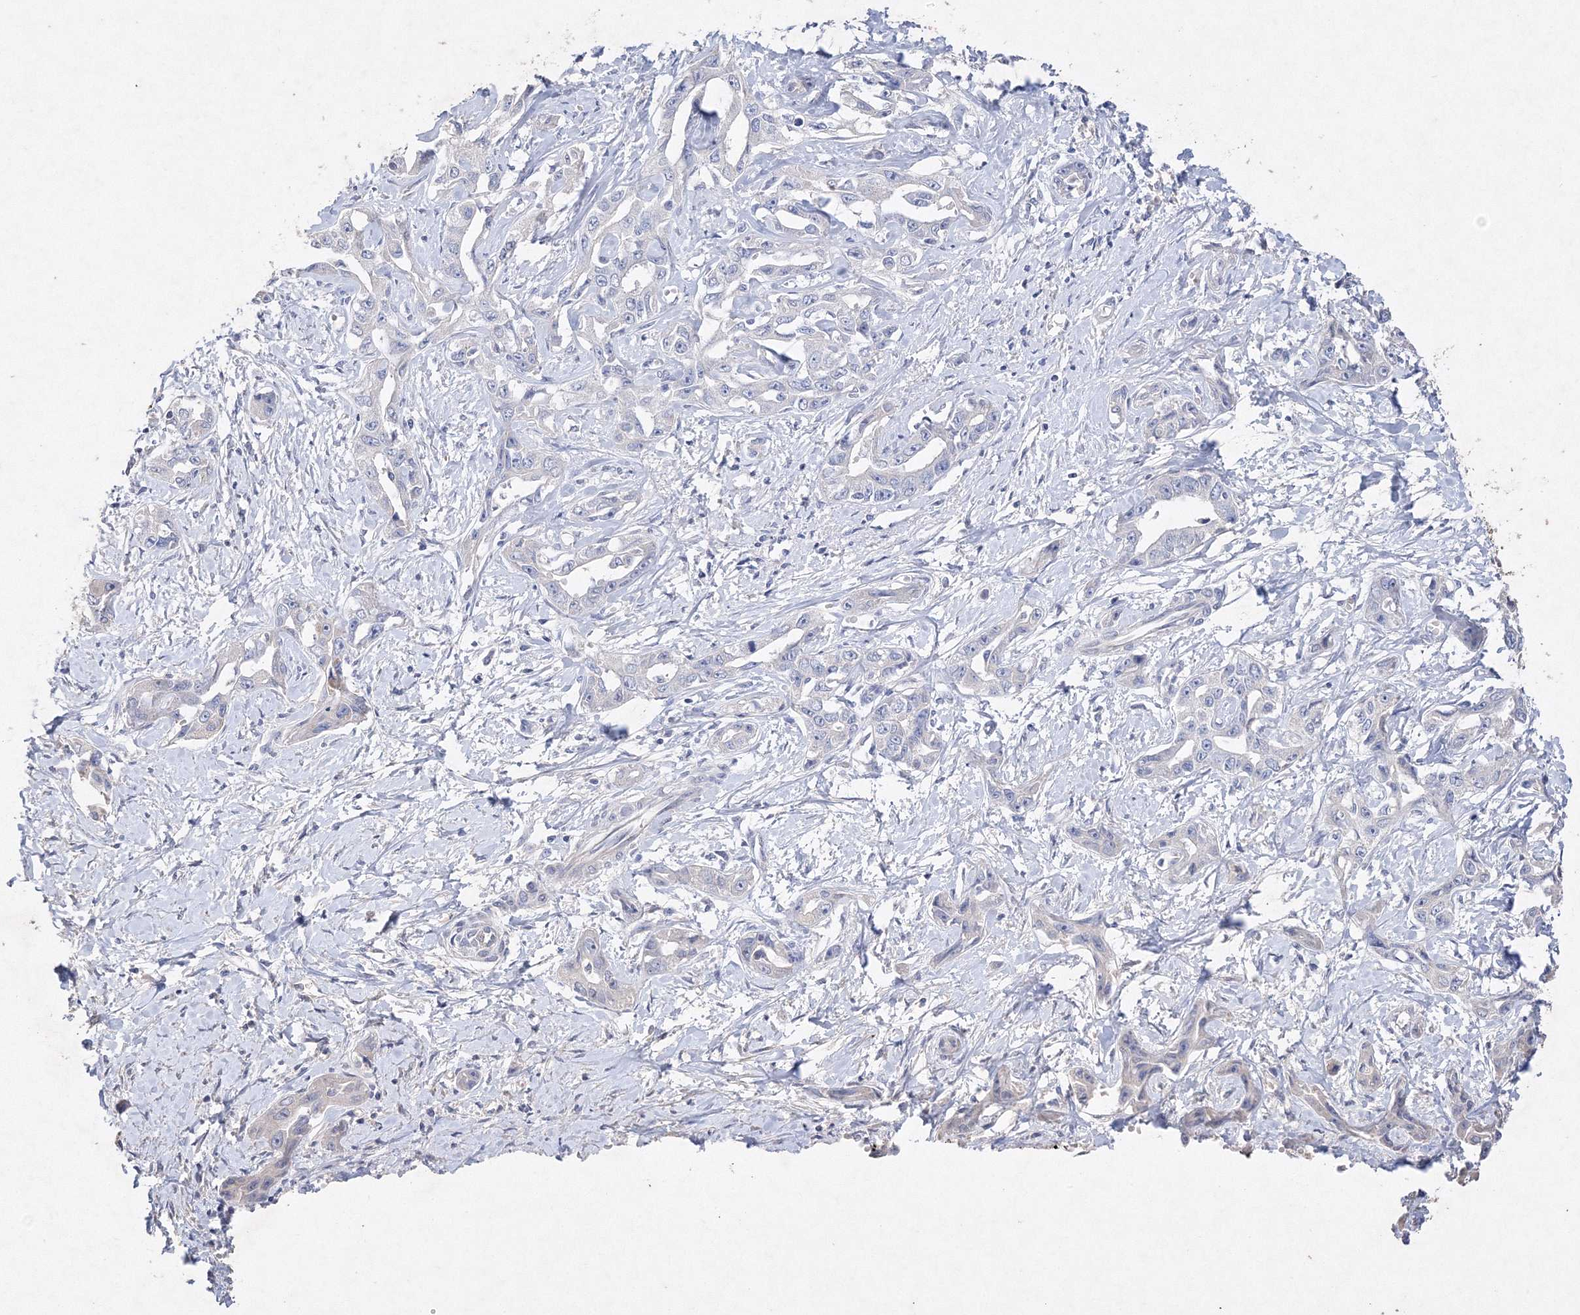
{"staining": {"intensity": "negative", "quantity": "none", "location": "none"}, "tissue": "liver cancer", "cell_type": "Tumor cells", "image_type": "cancer", "snomed": [{"axis": "morphology", "description": "Cholangiocarcinoma"}, {"axis": "topography", "description": "Liver"}], "caption": "The photomicrograph displays no staining of tumor cells in cholangiocarcinoma (liver).", "gene": "GLS", "patient": {"sex": "male", "age": 59}}